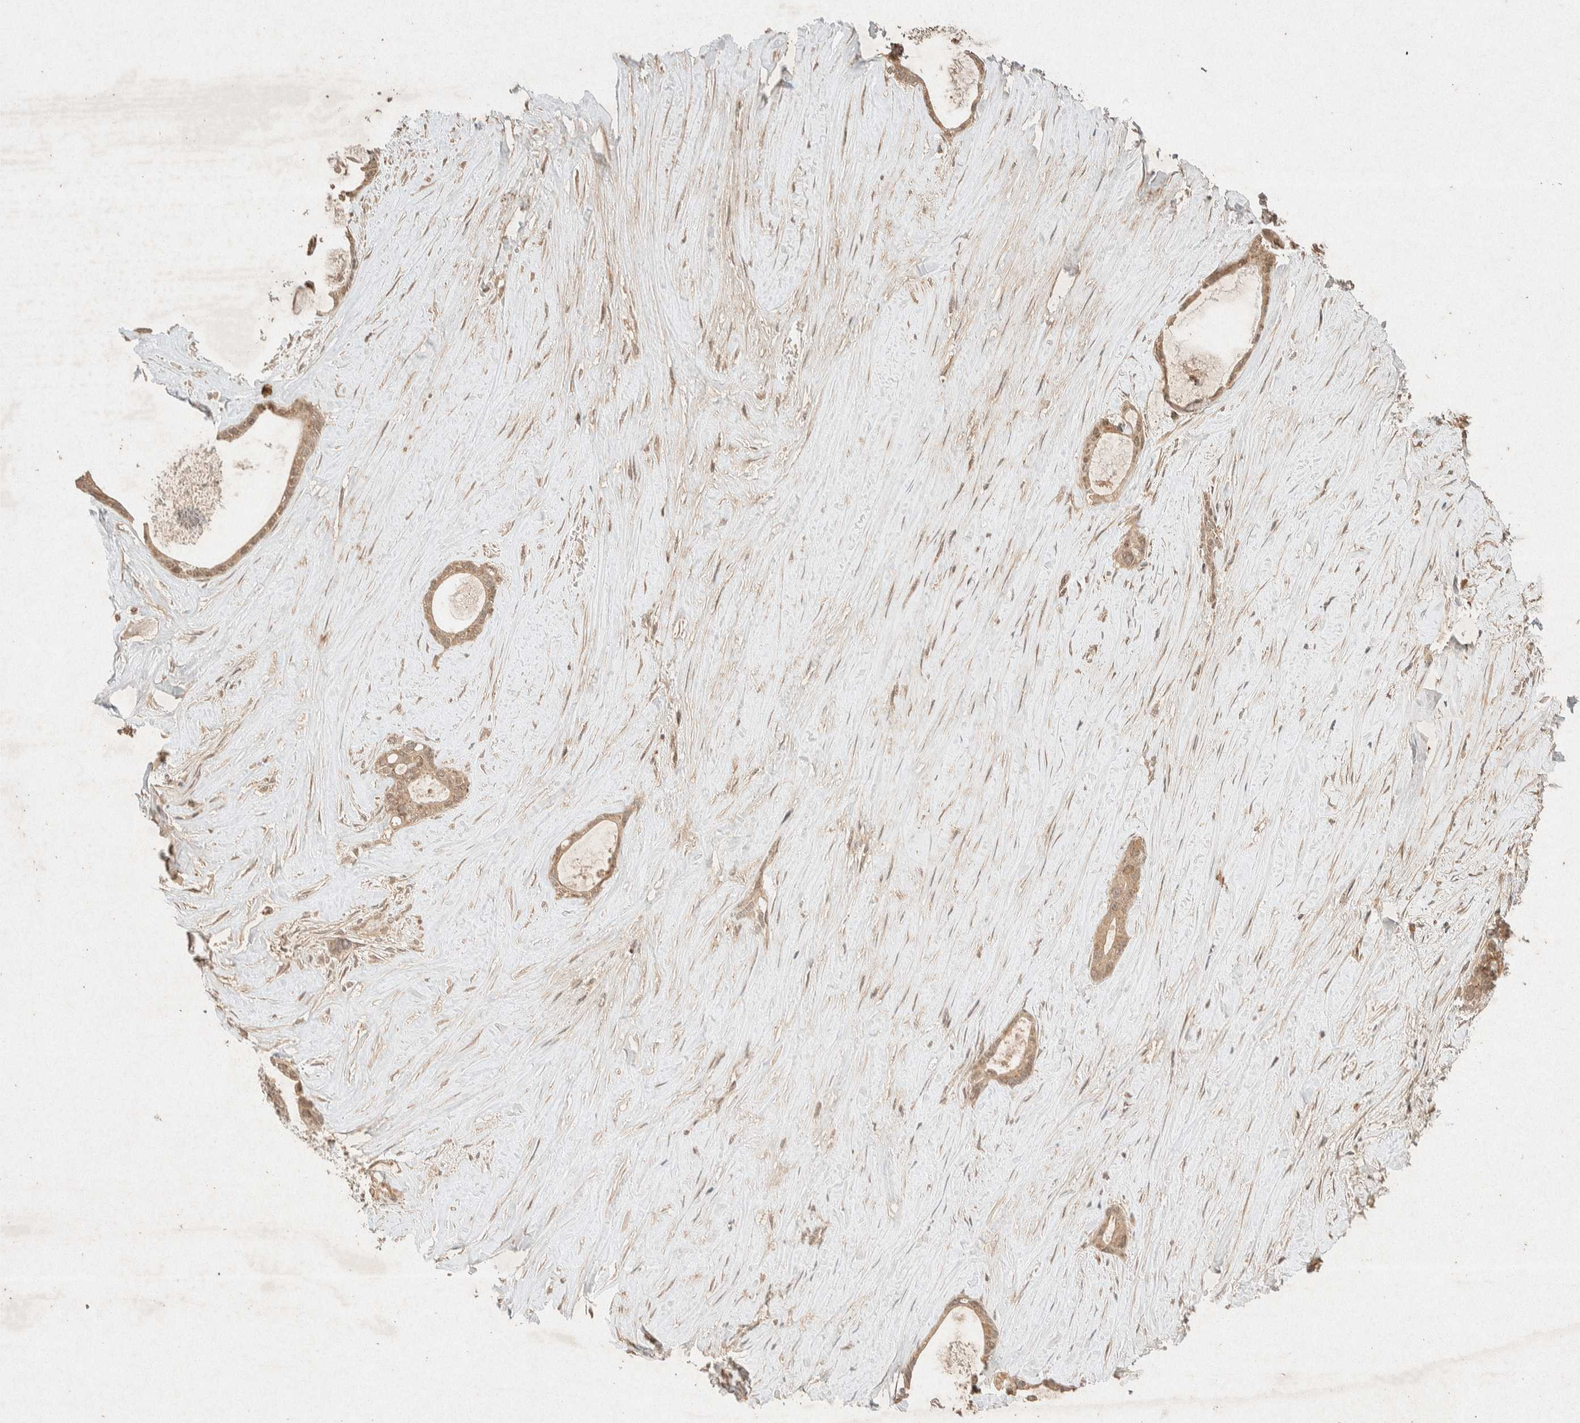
{"staining": {"intensity": "weak", "quantity": ">75%", "location": "cytoplasmic/membranous,nuclear"}, "tissue": "liver cancer", "cell_type": "Tumor cells", "image_type": "cancer", "snomed": [{"axis": "morphology", "description": "Cholangiocarcinoma"}, {"axis": "topography", "description": "Liver"}], "caption": "The photomicrograph reveals staining of cholangiocarcinoma (liver), revealing weak cytoplasmic/membranous and nuclear protein expression (brown color) within tumor cells.", "gene": "THRA", "patient": {"sex": "female", "age": 55}}